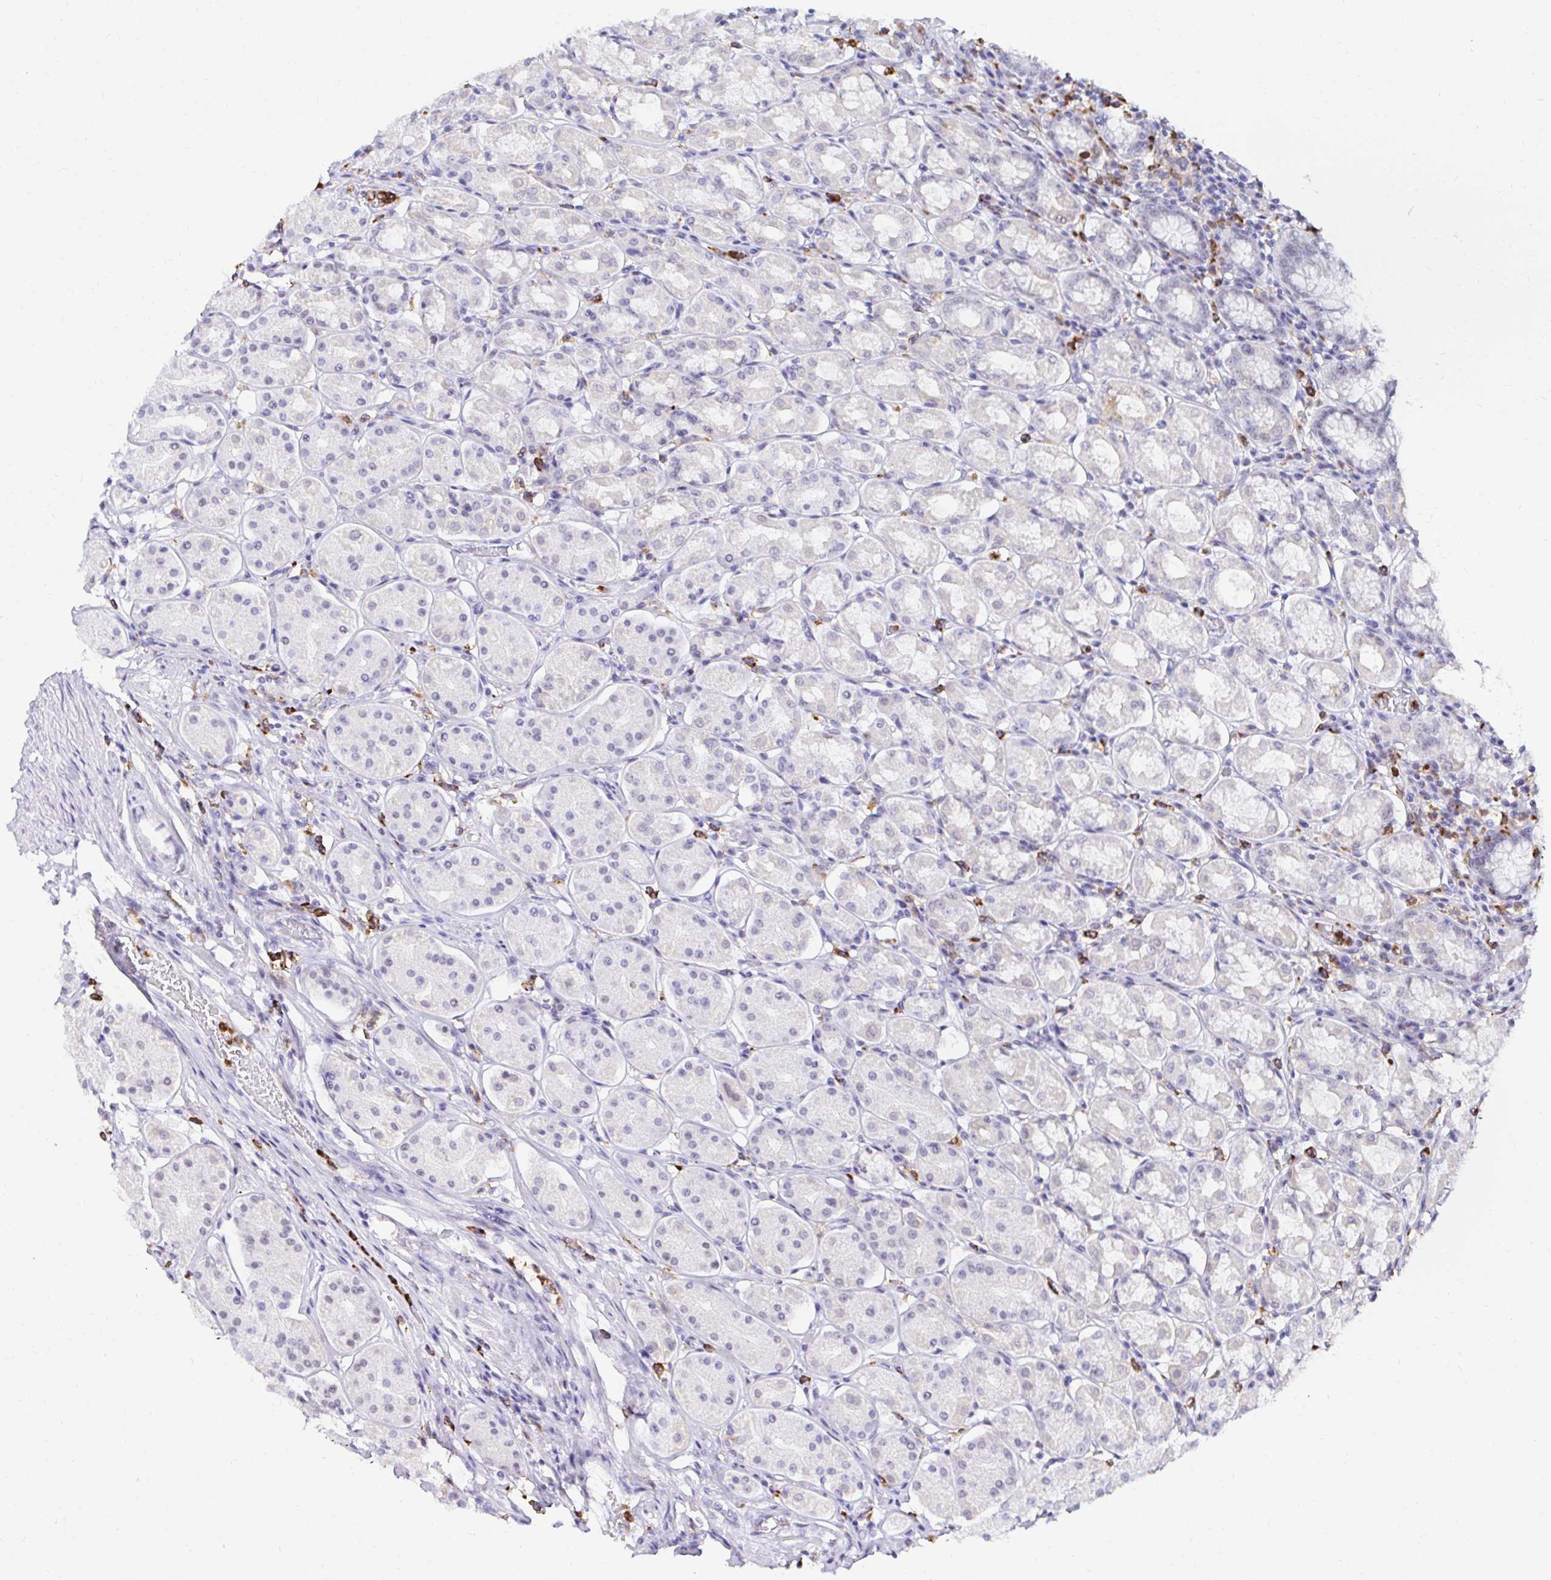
{"staining": {"intensity": "negative", "quantity": "none", "location": "none"}, "tissue": "stomach", "cell_type": "Glandular cells", "image_type": "normal", "snomed": [{"axis": "morphology", "description": "Normal tissue, NOS"}, {"axis": "topography", "description": "Stomach"}, {"axis": "topography", "description": "Stomach, lower"}], "caption": "The immunohistochemistry photomicrograph has no significant expression in glandular cells of stomach. (DAB immunohistochemistry (IHC) visualized using brightfield microscopy, high magnification).", "gene": "CYBB", "patient": {"sex": "female", "age": 56}}